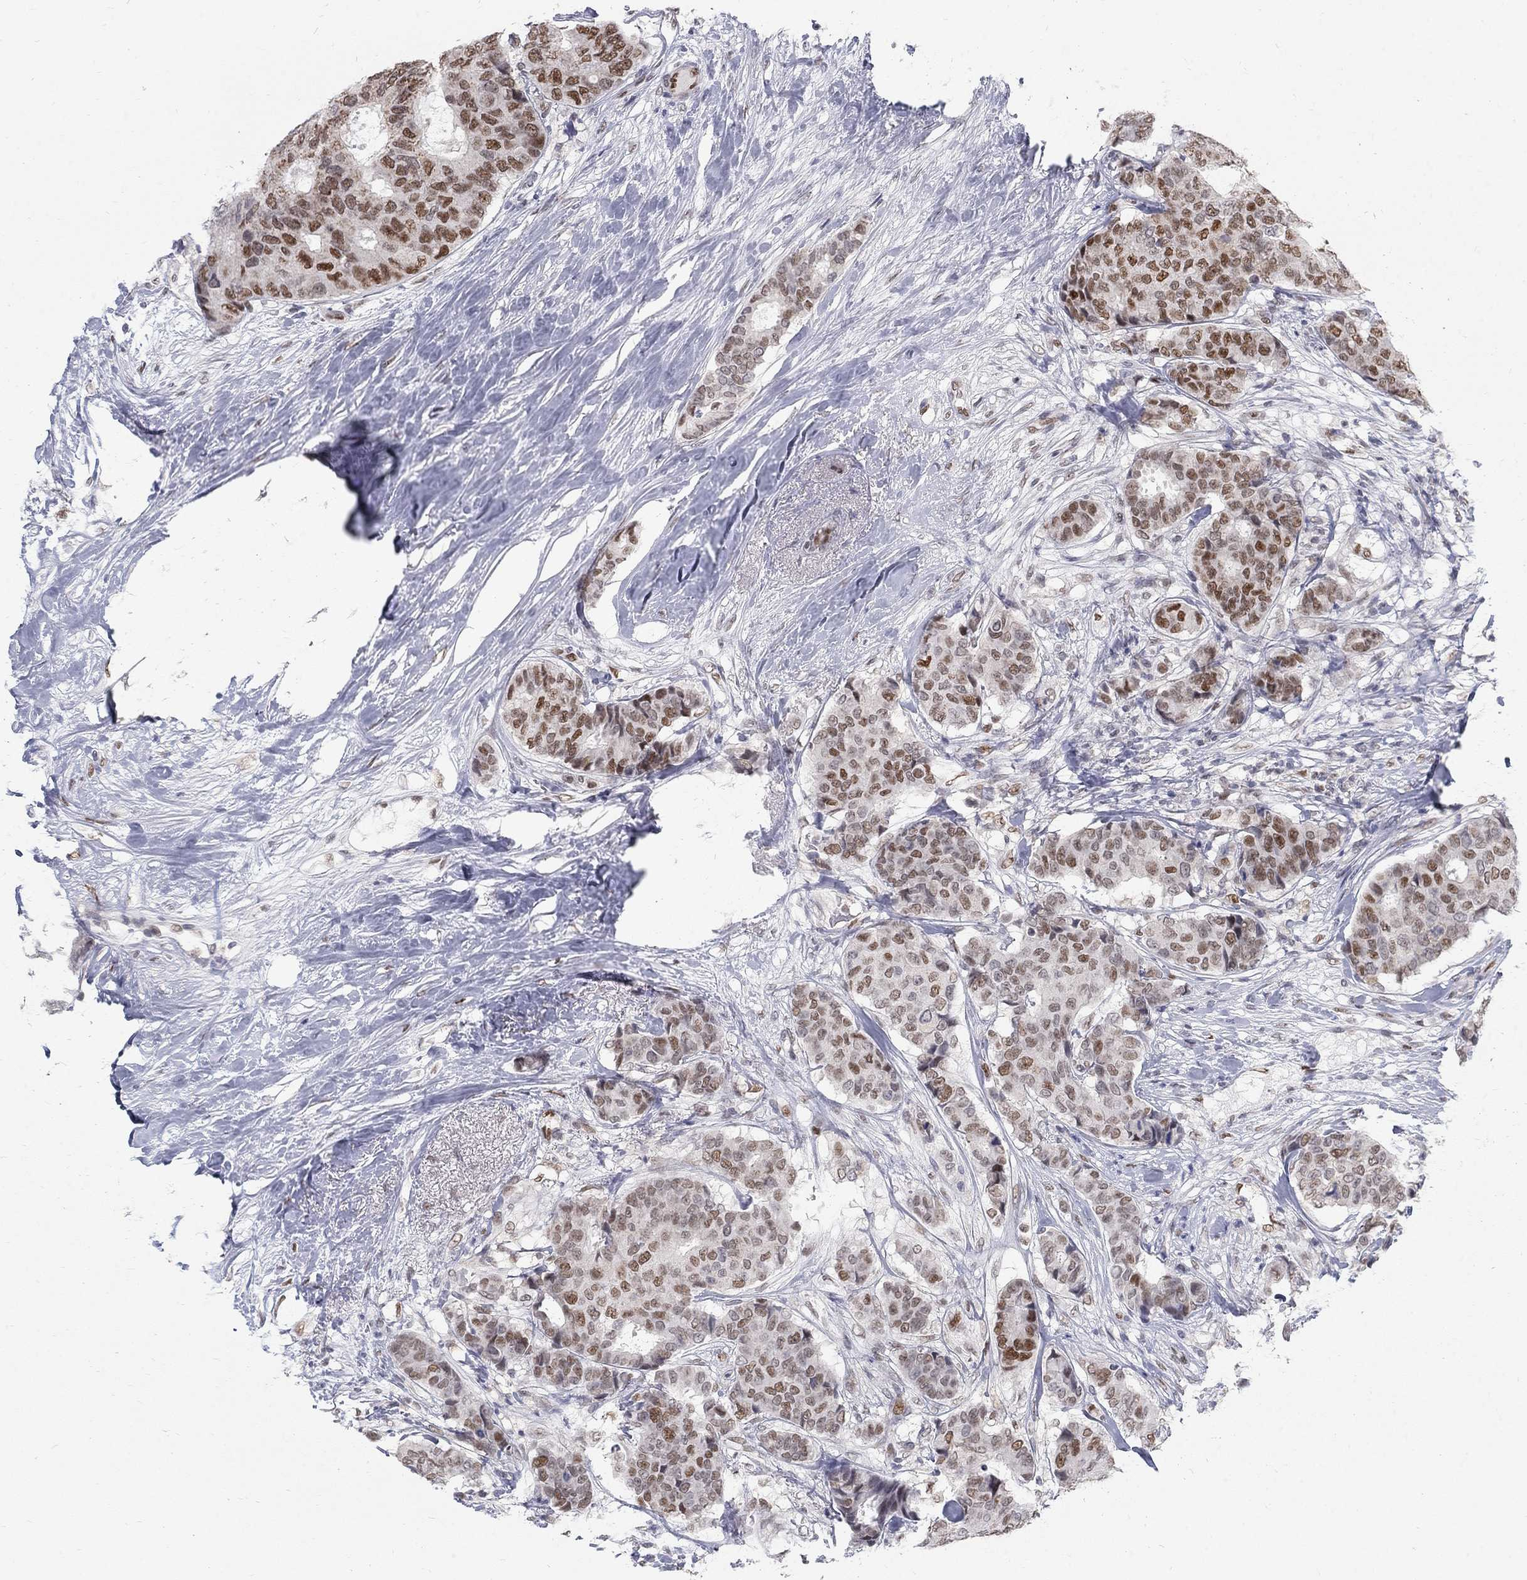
{"staining": {"intensity": "strong", "quantity": "25%-75%", "location": "nuclear"}, "tissue": "breast cancer", "cell_type": "Tumor cells", "image_type": "cancer", "snomed": [{"axis": "morphology", "description": "Duct carcinoma"}, {"axis": "topography", "description": "Breast"}], "caption": "IHC image of breast cancer (intraductal carcinoma) stained for a protein (brown), which reveals high levels of strong nuclear expression in about 25%-75% of tumor cells.", "gene": "GCFC2", "patient": {"sex": "female", "age": 75}}